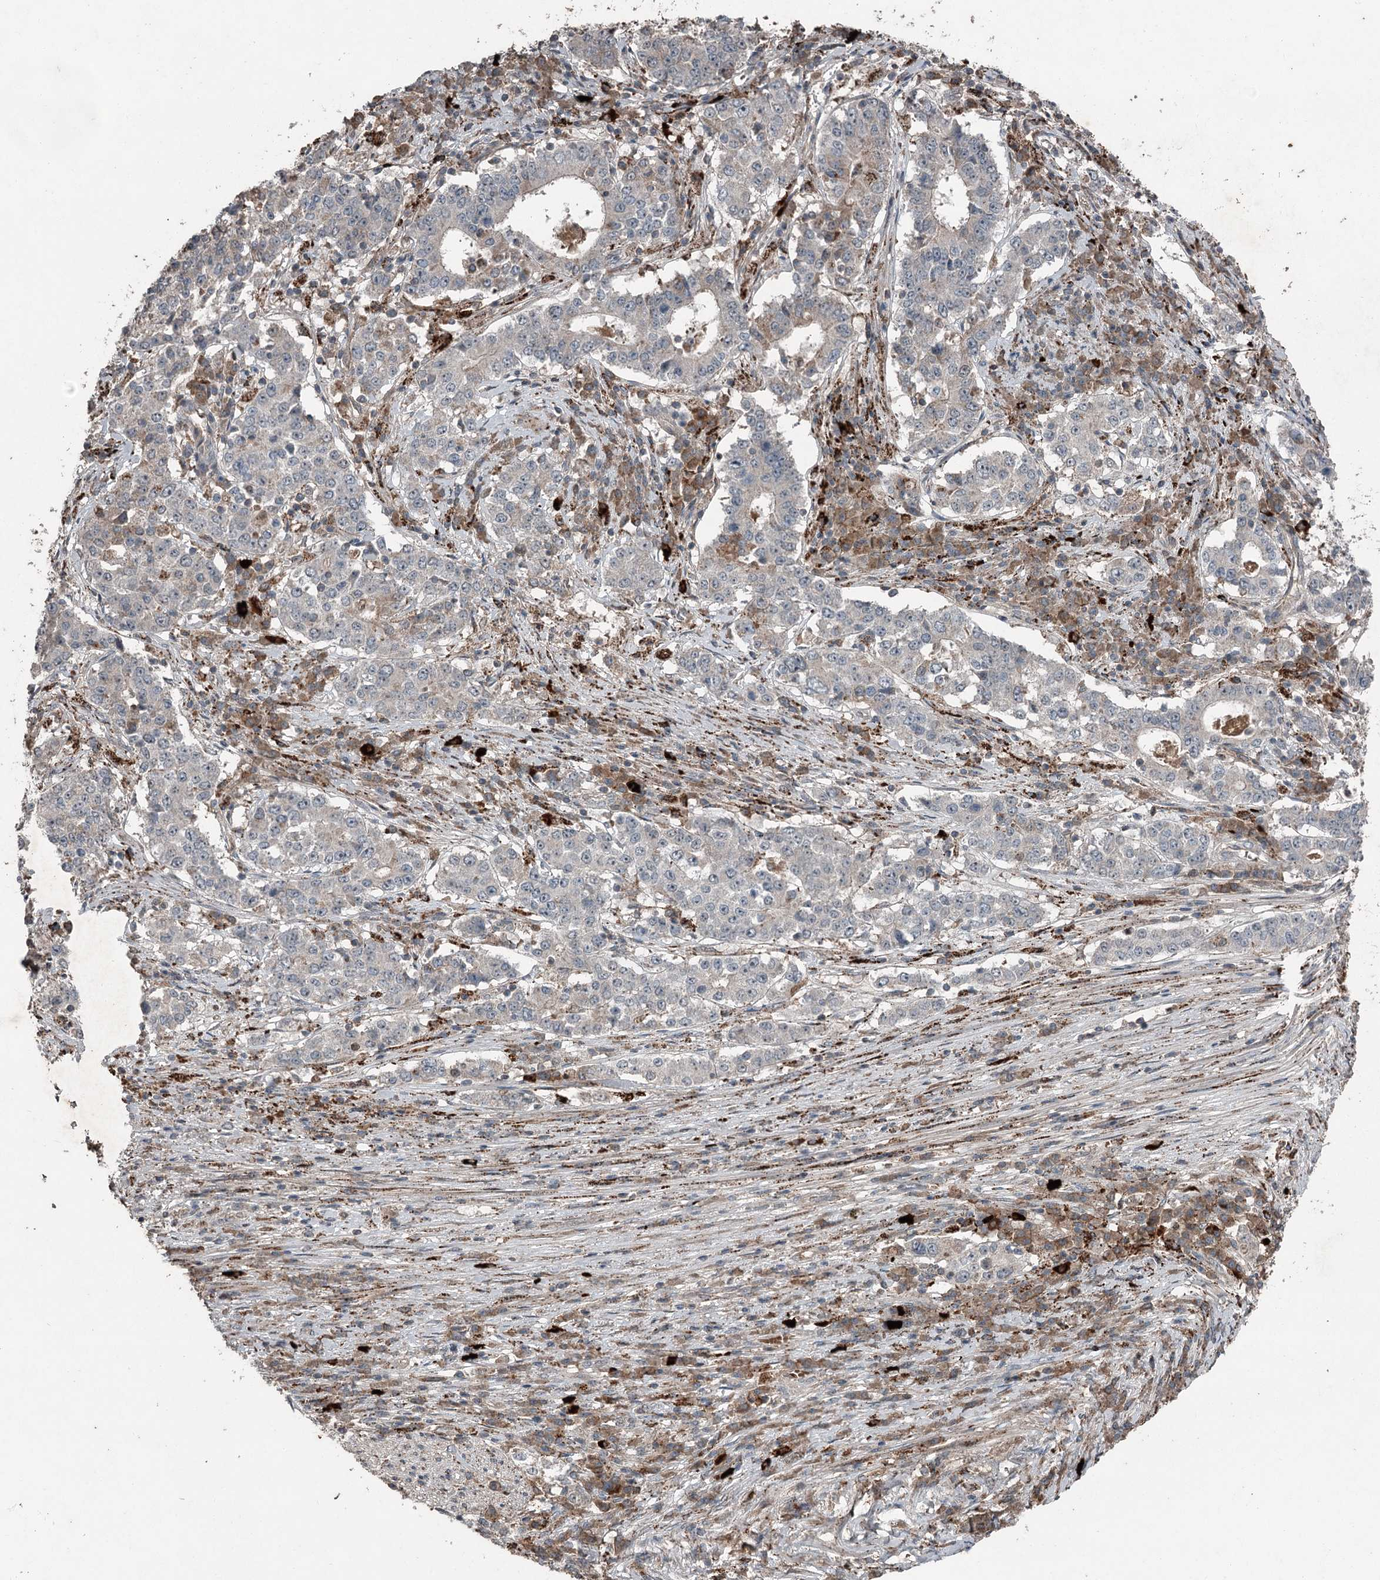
{"staining": {"intensity": "negative", "quantity": "none", "location": "none"}, "tissue": "stomach cancer", "cell_type": "Tumor cells", "image_type": "cancer", "snomed": [{"axis": "morphology", "description": "Adenocarcinoma, NOS"}, {"axis": "topography", "description": "Stomach"}], "caption": "This is a photomicrograph of IHC staining of stomach cancer, which shows no staining in tumor cells.", "gene": "SLC39A8", "patient": {"sex": "male", "age": 59}}